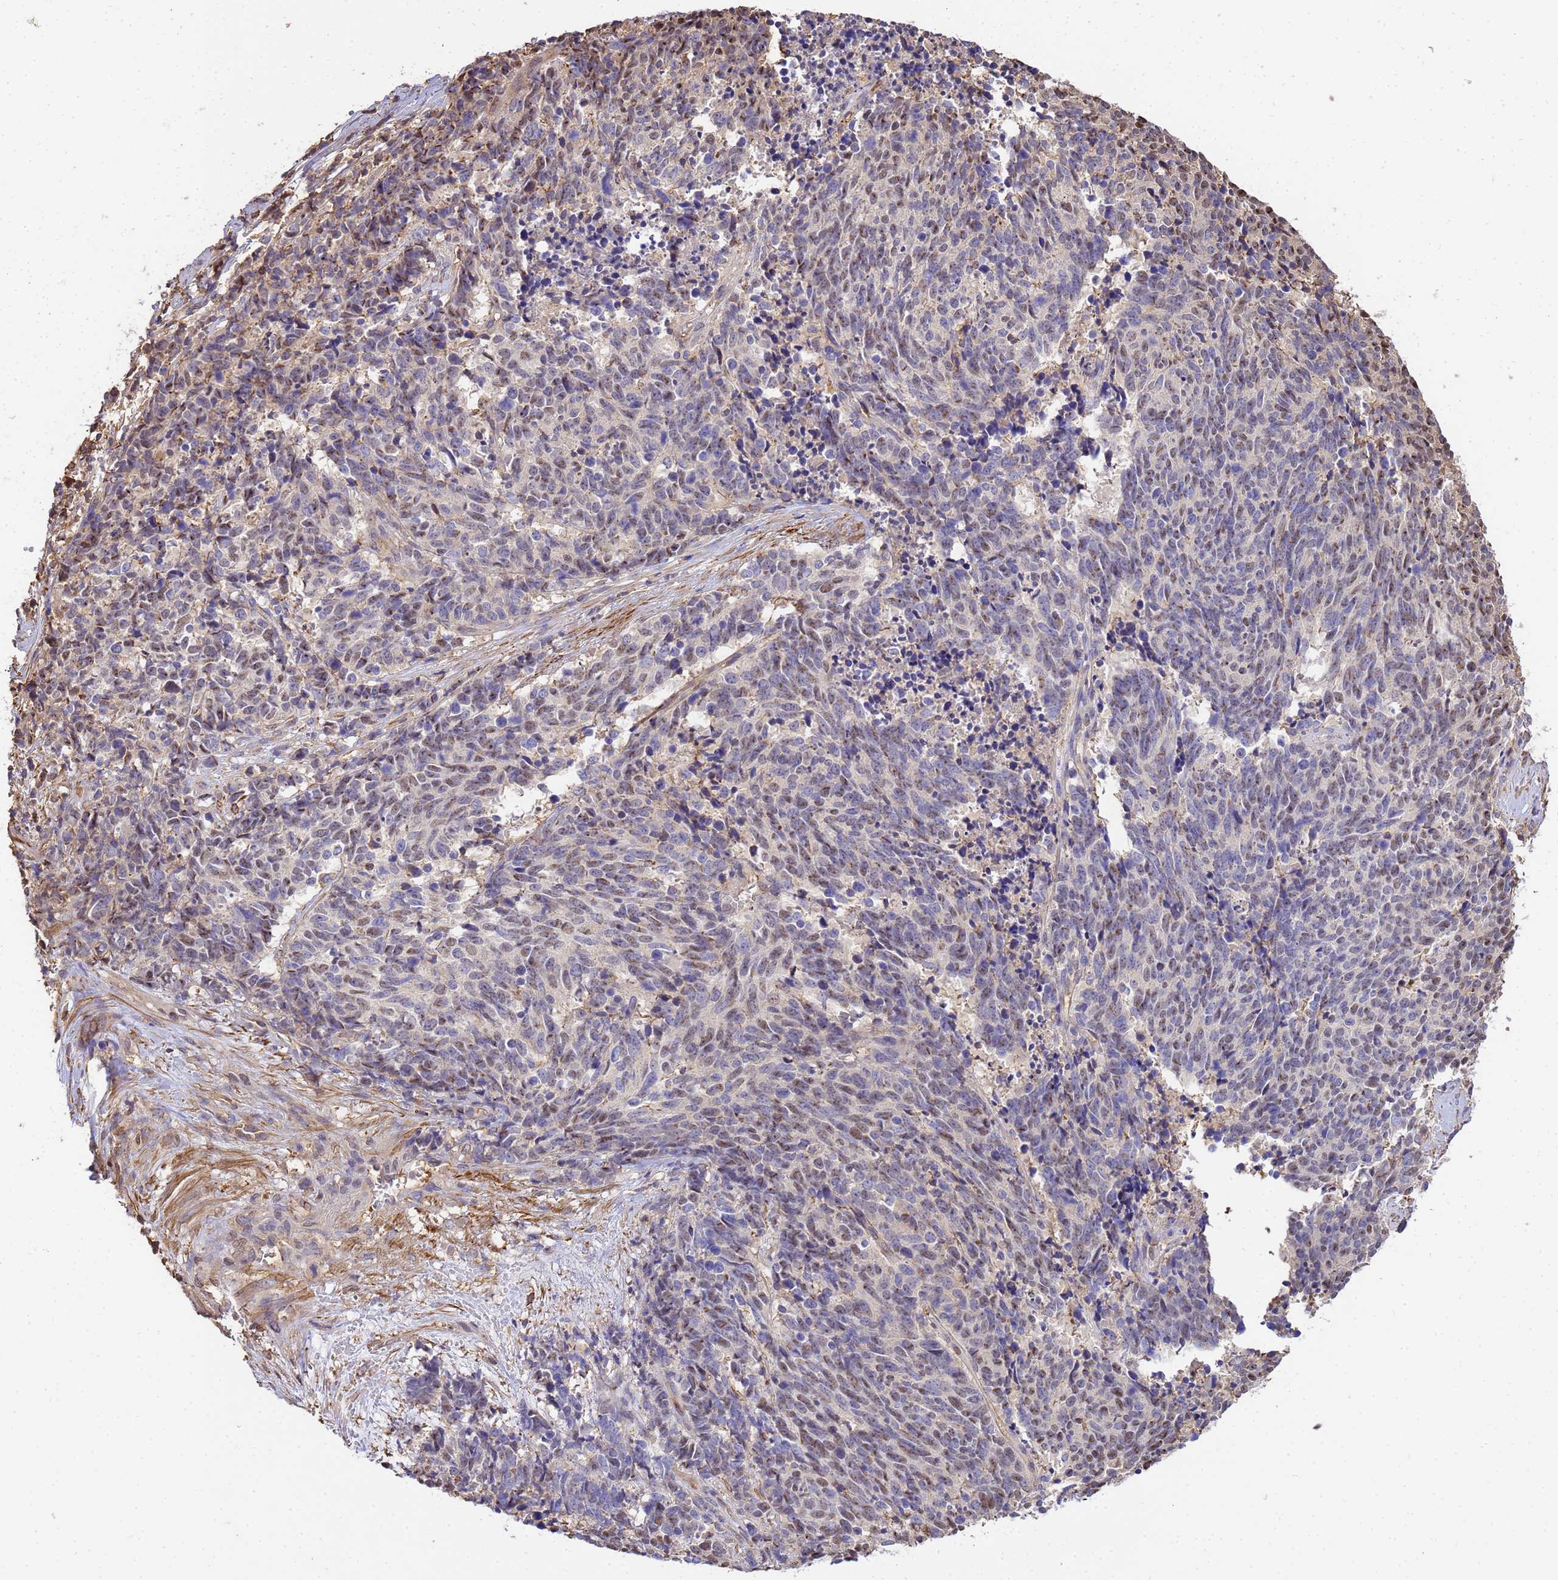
{"staining": {"intensity": "weak", "quantity": "25%-75%", "location": "nuclear"}, "tissue": "cervical cancer", "cell_type": "Tumor cells", "image_type": "cancer", "snomed": [{"axis": "morphology", "description": "Squamous cell carcinoma, NOS"}, {"axis": "topography", "description": "Cervix"}], "caption": "This image exhibits immunohistochemistry (IHC) staining of human cervical squamous cell carcinoma, with low weak nuclear expression in about 25%-75% of tumor cells.", "gene": "WDR64", "patient": {"sex": "female", "age": 29}}